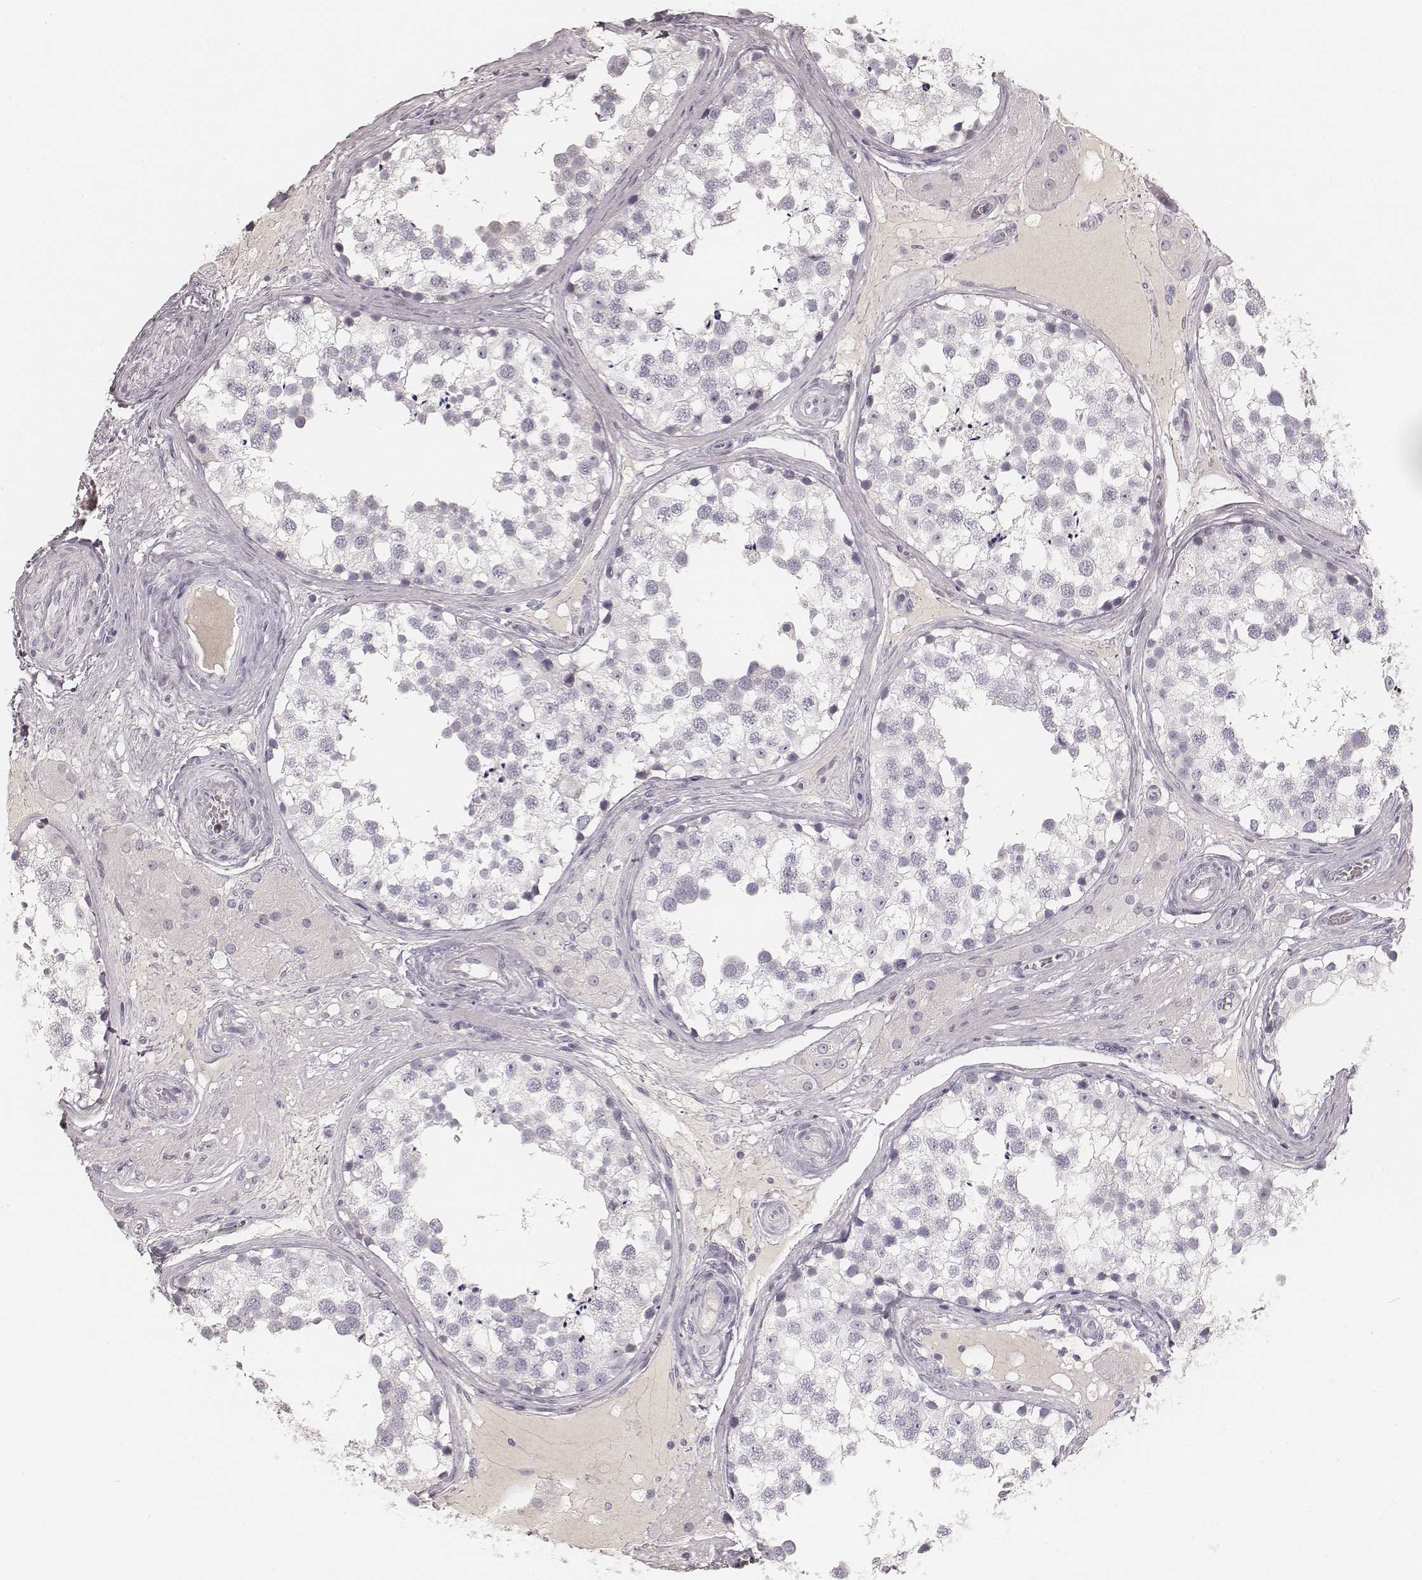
{"staining": {"intensity": "negative", "quantity": "none", "location": "none"}, "tissue": "testis", "cell_type": "Cells in seminiferous ducts", "image_type": "normal", "snomed": [{"axis": "morphology", "description": "Normal tissue, NOS"}, {"axis": "morphology", "description": "Seminoma, NOS"}, {"axis": "topography", "description": "Testis"}], "caption": "Protein analysis of normal testis demonstrates no significant expression in cells in seminiferous ducts. The staining is performed using DAB brown chromogen with nuclei counter-stained in using hematoxylin.", "gene": "KRT31", "patient": {"sex": "male", "age": 65}}